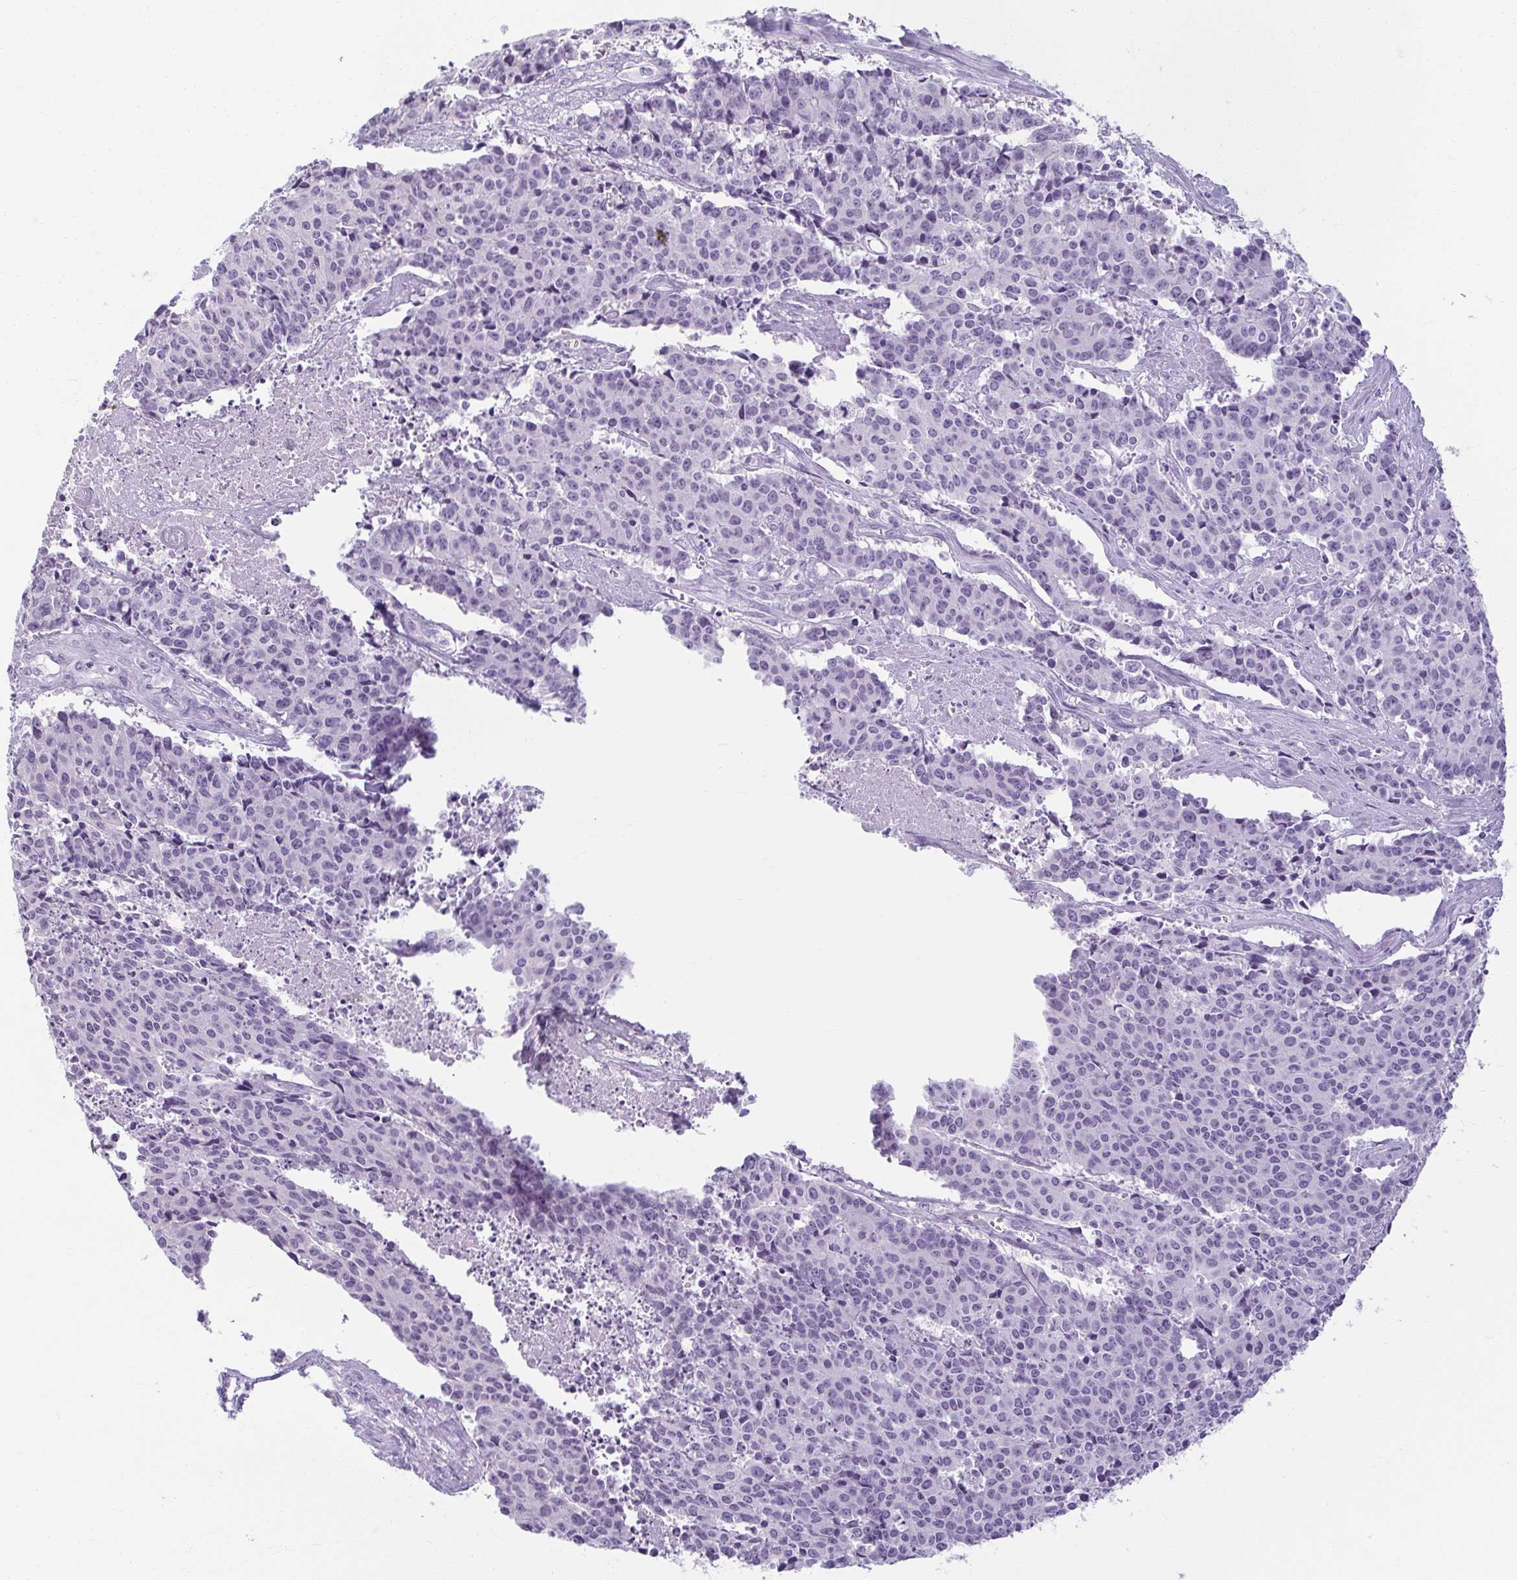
{"staining": {"intensity": "negative", "quantity": "none", "location": "none"}, "tissue": "cervical cancer", "cell_type": "Tumor cells", "image_type": "cancer", "snomed": [{"axis": "morphology", "description": "Squamous cell carcinoma, NOS"}, {"axis": "topography", "description": "Cervix"}], "caption": "A micrograph of cervical cancer (squamous cell carcinoma) stained for a protein reveals no brown staining in tumor cells.", "gene": "MOBP", "patient": {"sex": "female", "age": 28}}